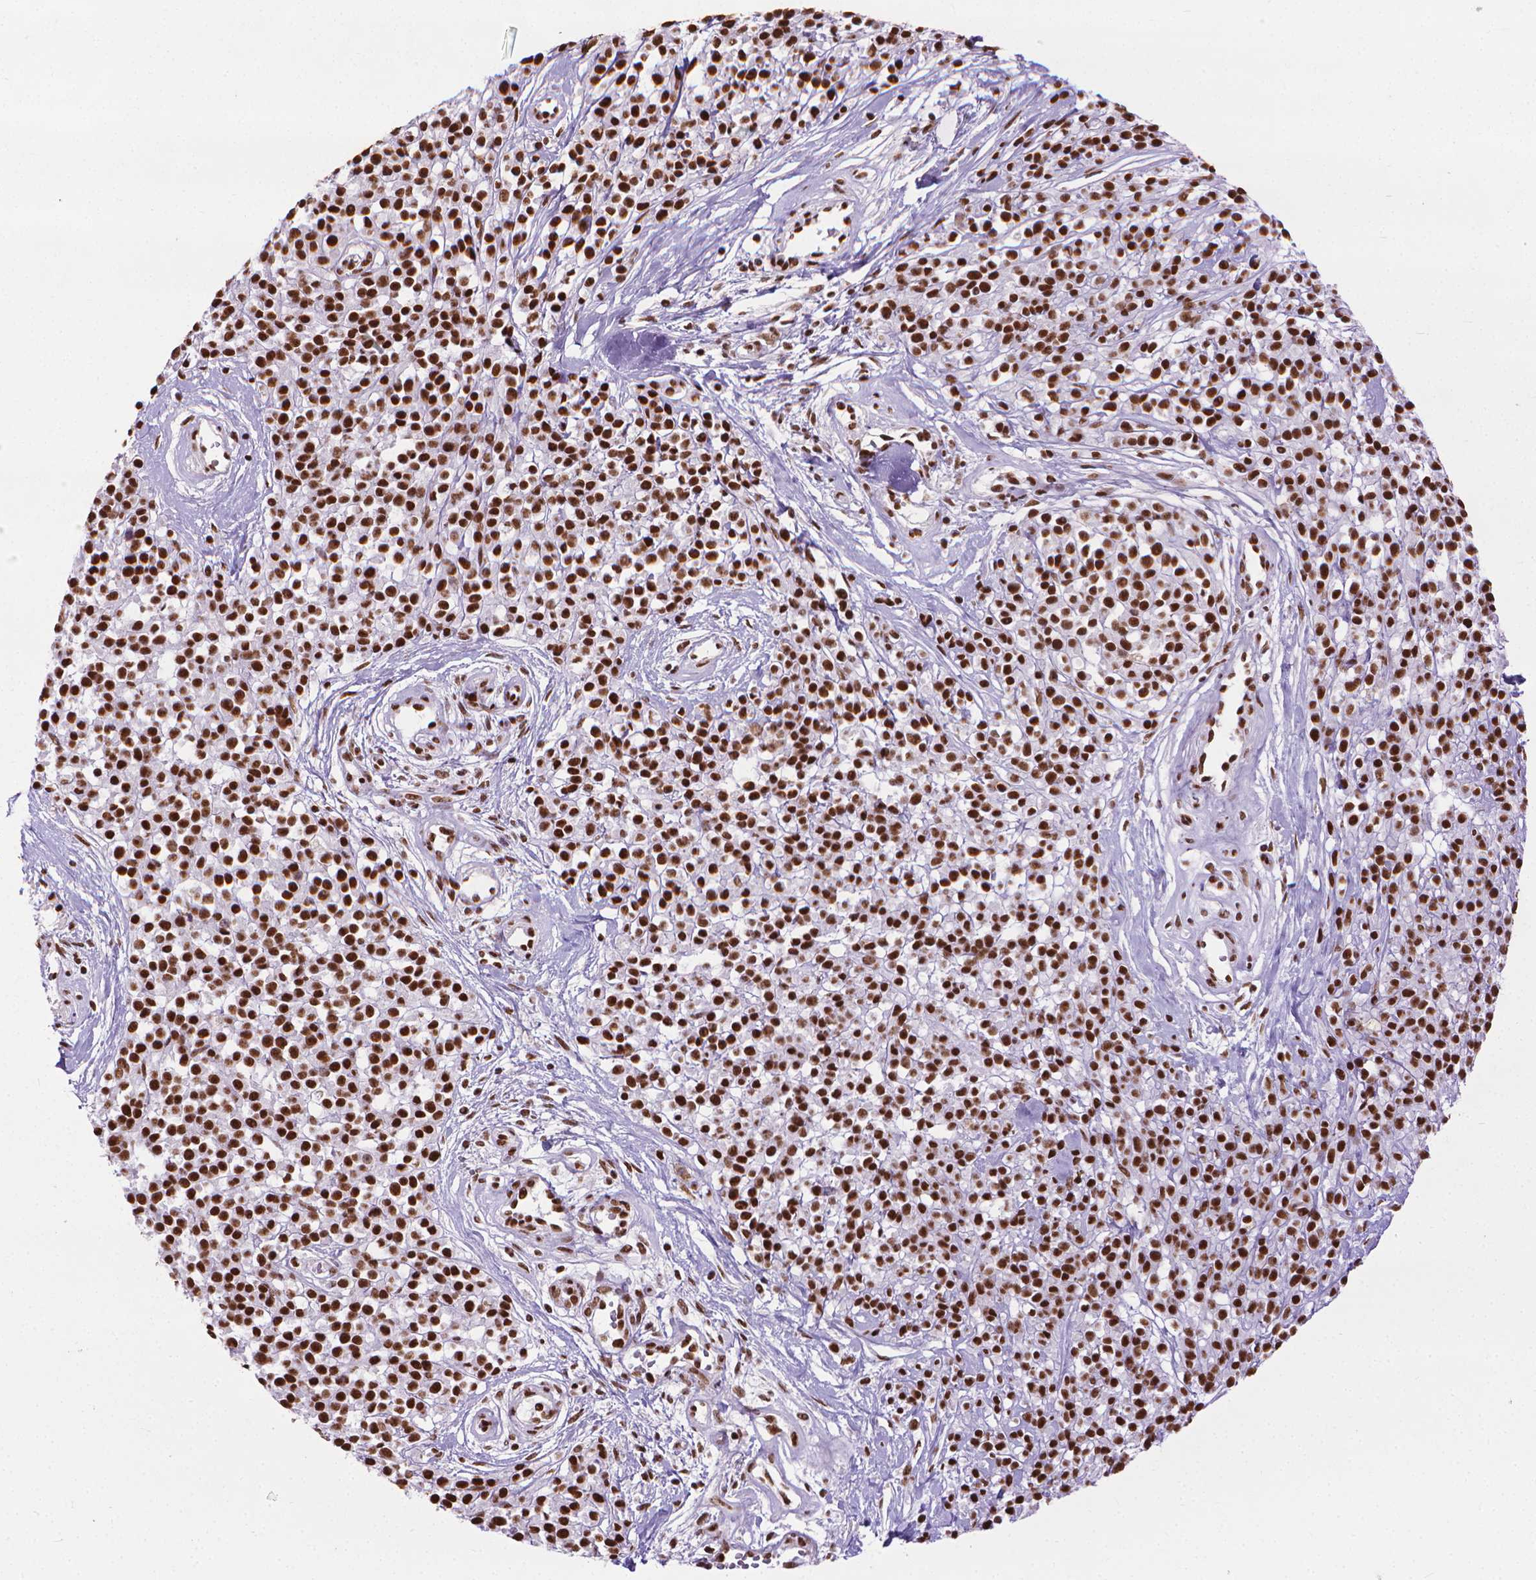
{"staining": {"intensity": "strong", "quantity": ">75%", "location": "nuclear"}, "tissue": "melanoma", "cell_type": "Tumor cells", "image_type": "cancer", "snomed": [{"axis": "morphology", "description": "Malignant melanoma, NOS"}, {"axis": "topography", "description": "Skin"}, {"axis": "topography", "description": "Skin of trunk"}], "caption": "The photomicrograph shows immunohistochemical staining of malignant melanoma. There is strong nuclear staining is appreciated in about >75% of tumor cells. Immunohistochemistry stains the protein in brown and the nuclei are stained blue.", "gene": "AKAP8", "patient": {"sex": "male", "age": 74}}